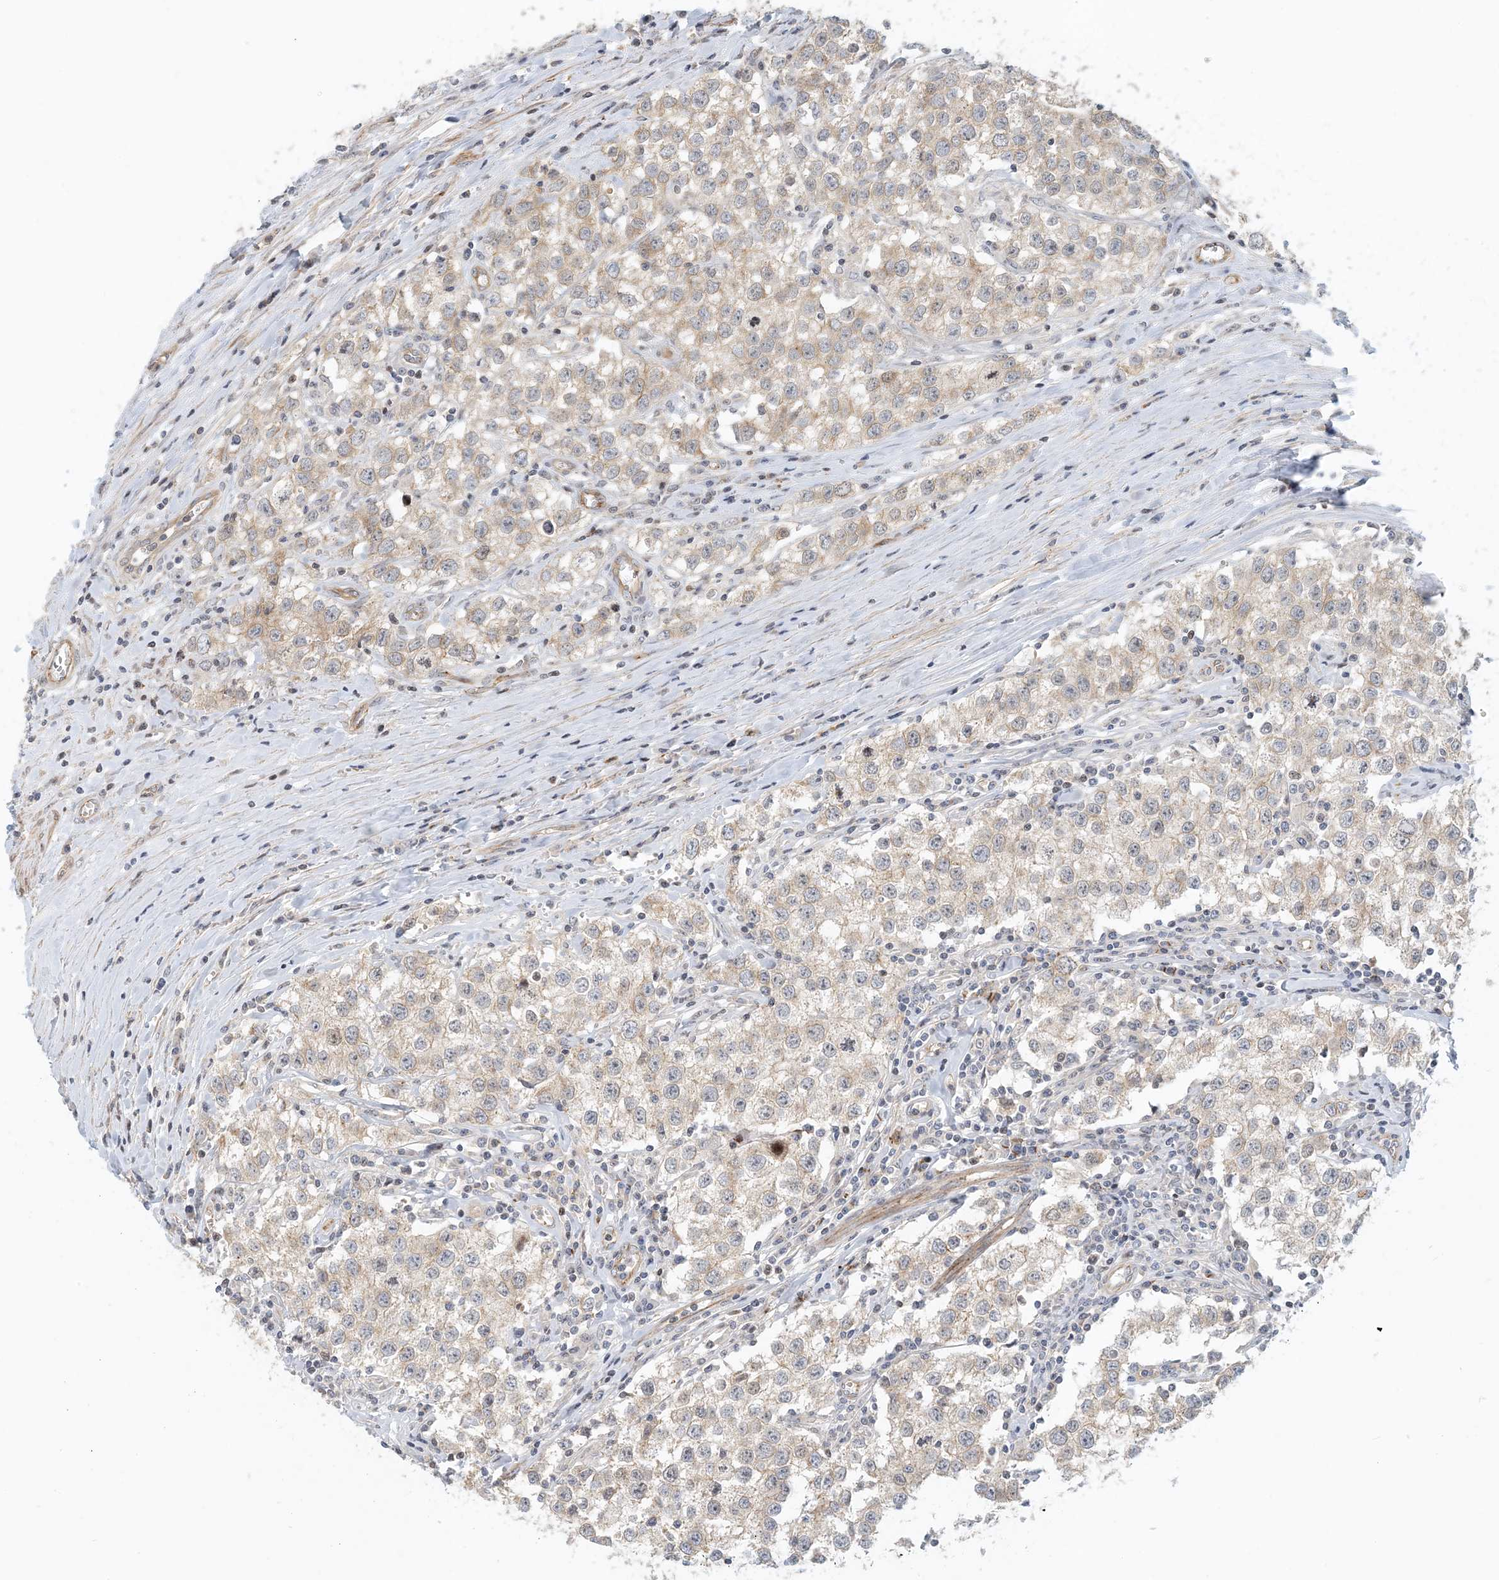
{"staining": {"intensity": "negative", "quantity": "none", "location": "none"}, "tissue": "testis cancer", "cell_type": "Tumor cells", "image_type": "cancer", "snomed": [{"axis": "morphology", "description": "Seminoma, NOS"}, {"axis": "morphology", "description": "Carcinoma, Embryonal, NOS"}, {"axis": "topography", "description": "Testis"}], "caption": "There is no significant expression in tumor cells of testis embryonal carcinoma.", "gene": "MAPKBP1", "patient": {"sex": "male", "age": 43}}